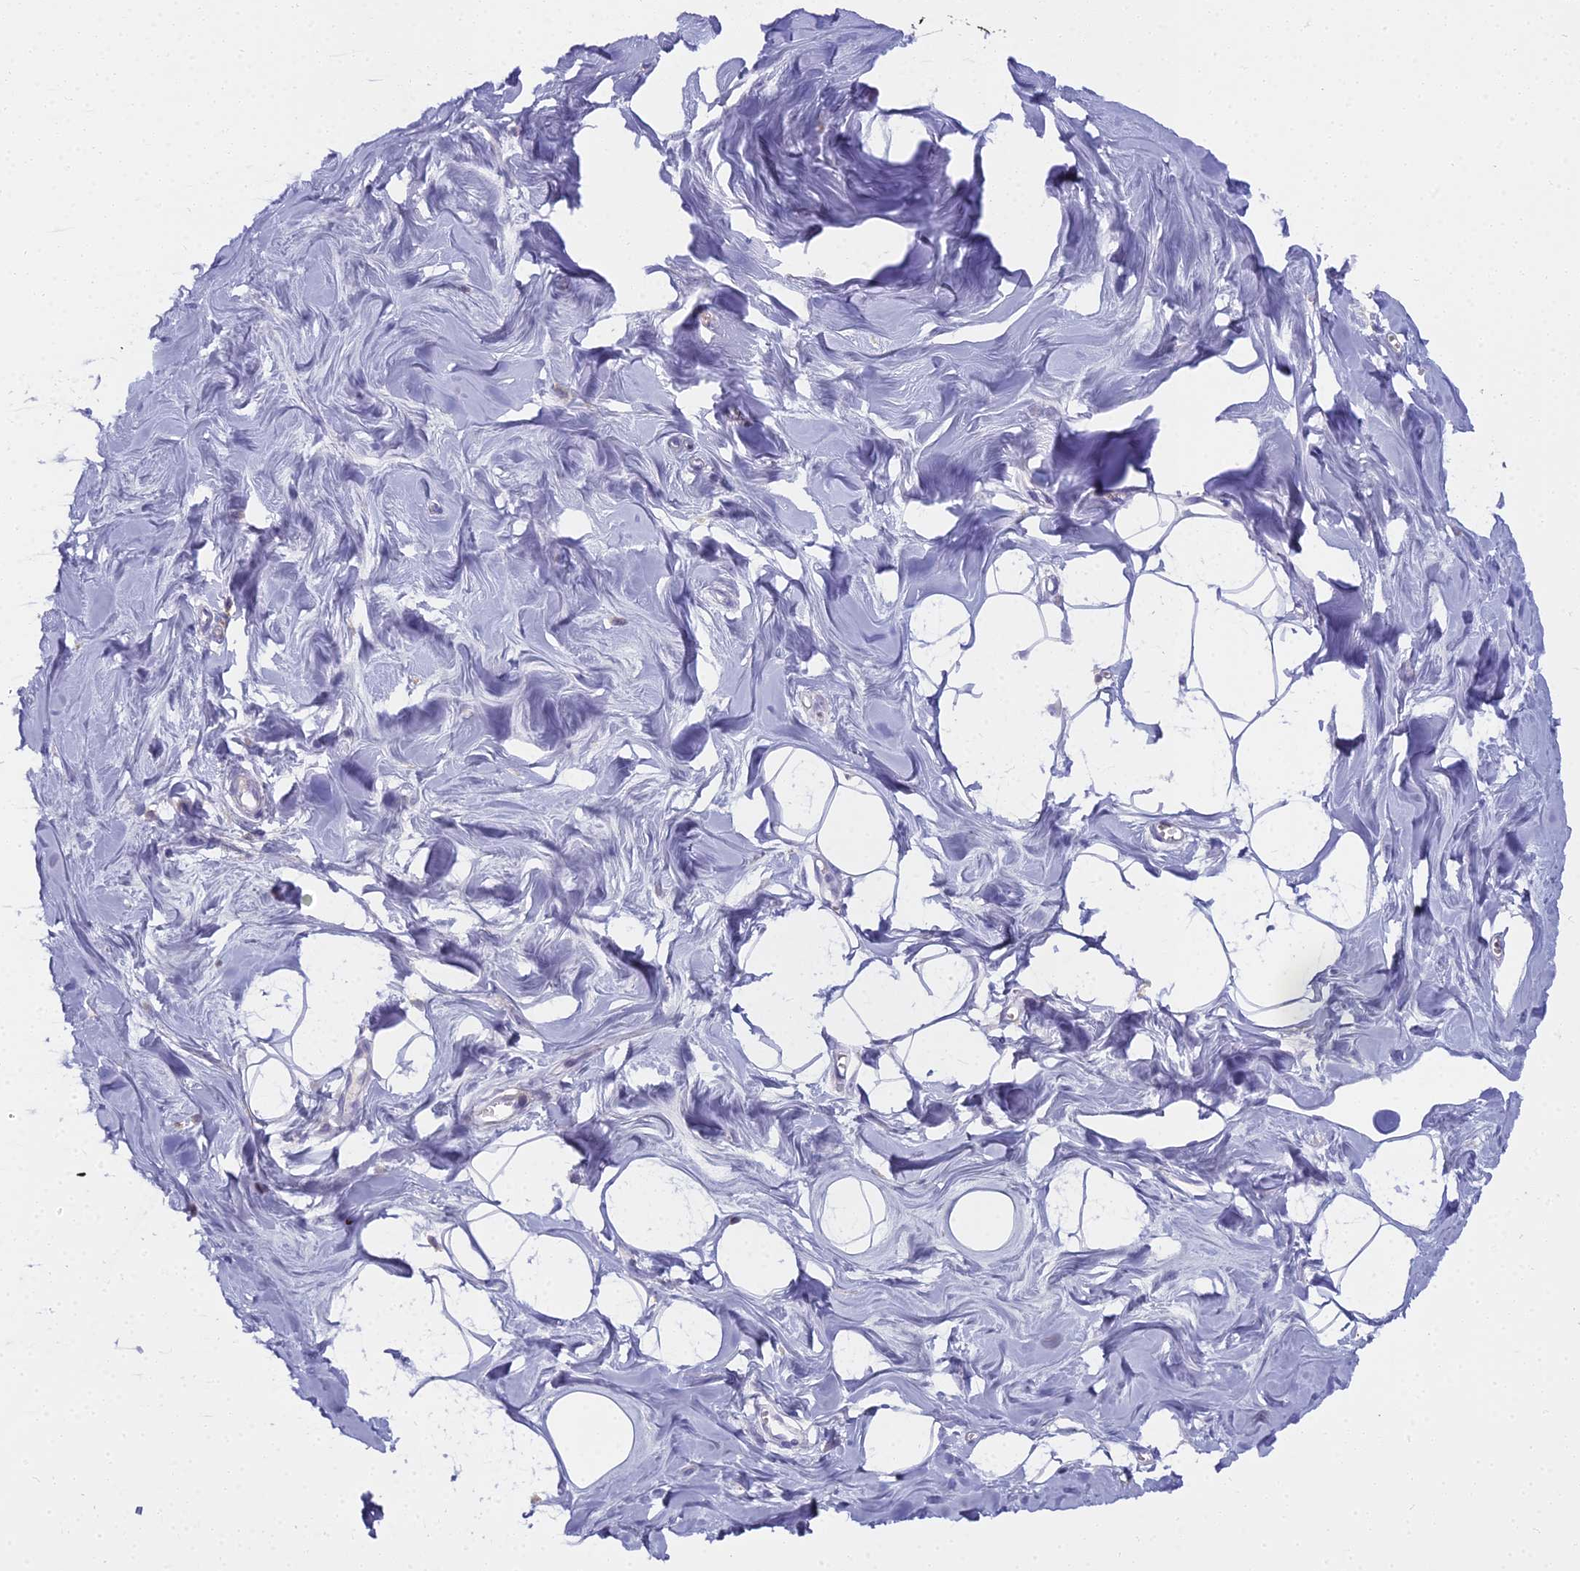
{"staining": {"intensity": "negative", "quantity": "none", "location": "none"}, "tissue": "breast", "cell_type": "Adipocytes", "image_type": "normal", "snomed": [{"axis": "morphology", "description": "Normal tissue, NOS"}, {"axis": "topography", "description": "Breast"}], "caption": "Adipocytes show no significant staining in unremarkable breast.", "gene": "BLNK", "patient": {"sex": "female", "age": 27}}